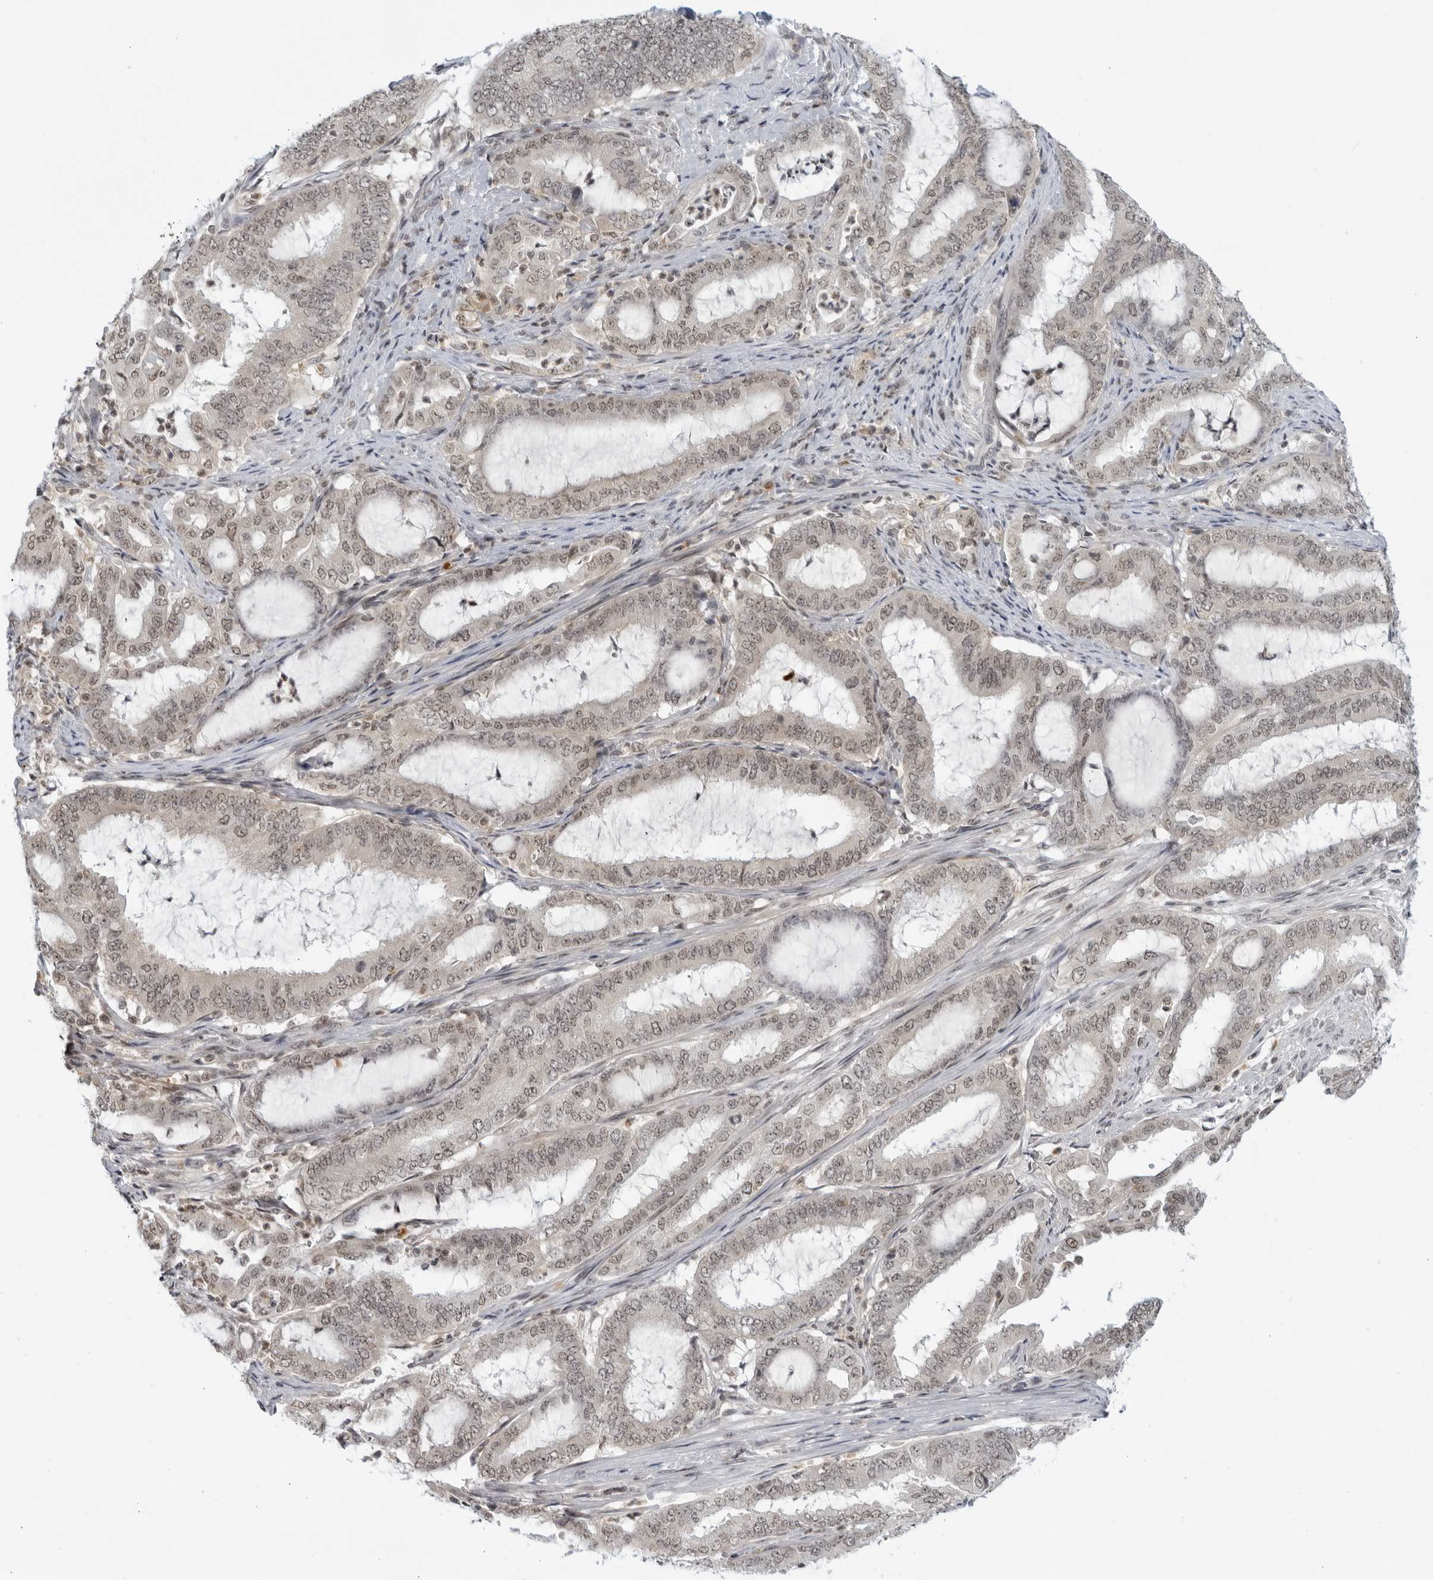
{"staining": {"intensity": "weak", "quantity": ">75%", "location": "nuclear"}, "tissue": "endometrial cancer", "cell_type": "Tumor cells", "image_type": "cancer", "snomed": [{"axis": "morphology", "description": "Adenocarcinoma, NOS"}, {"axis": "topography", "description": "Endometrium"}], "caption": "A photomicrograph of human endometrial cancer (adenocarcinoma) stained for a protein reveals weak nuclear brown staining in tumor cells. The staining was performed using DAB, with brown indicating positive protein expression. Nuclei are stained blue with hematoxylin.", "gene": "CC2D1B", "patient": {"sex": "female", "age": 51}}